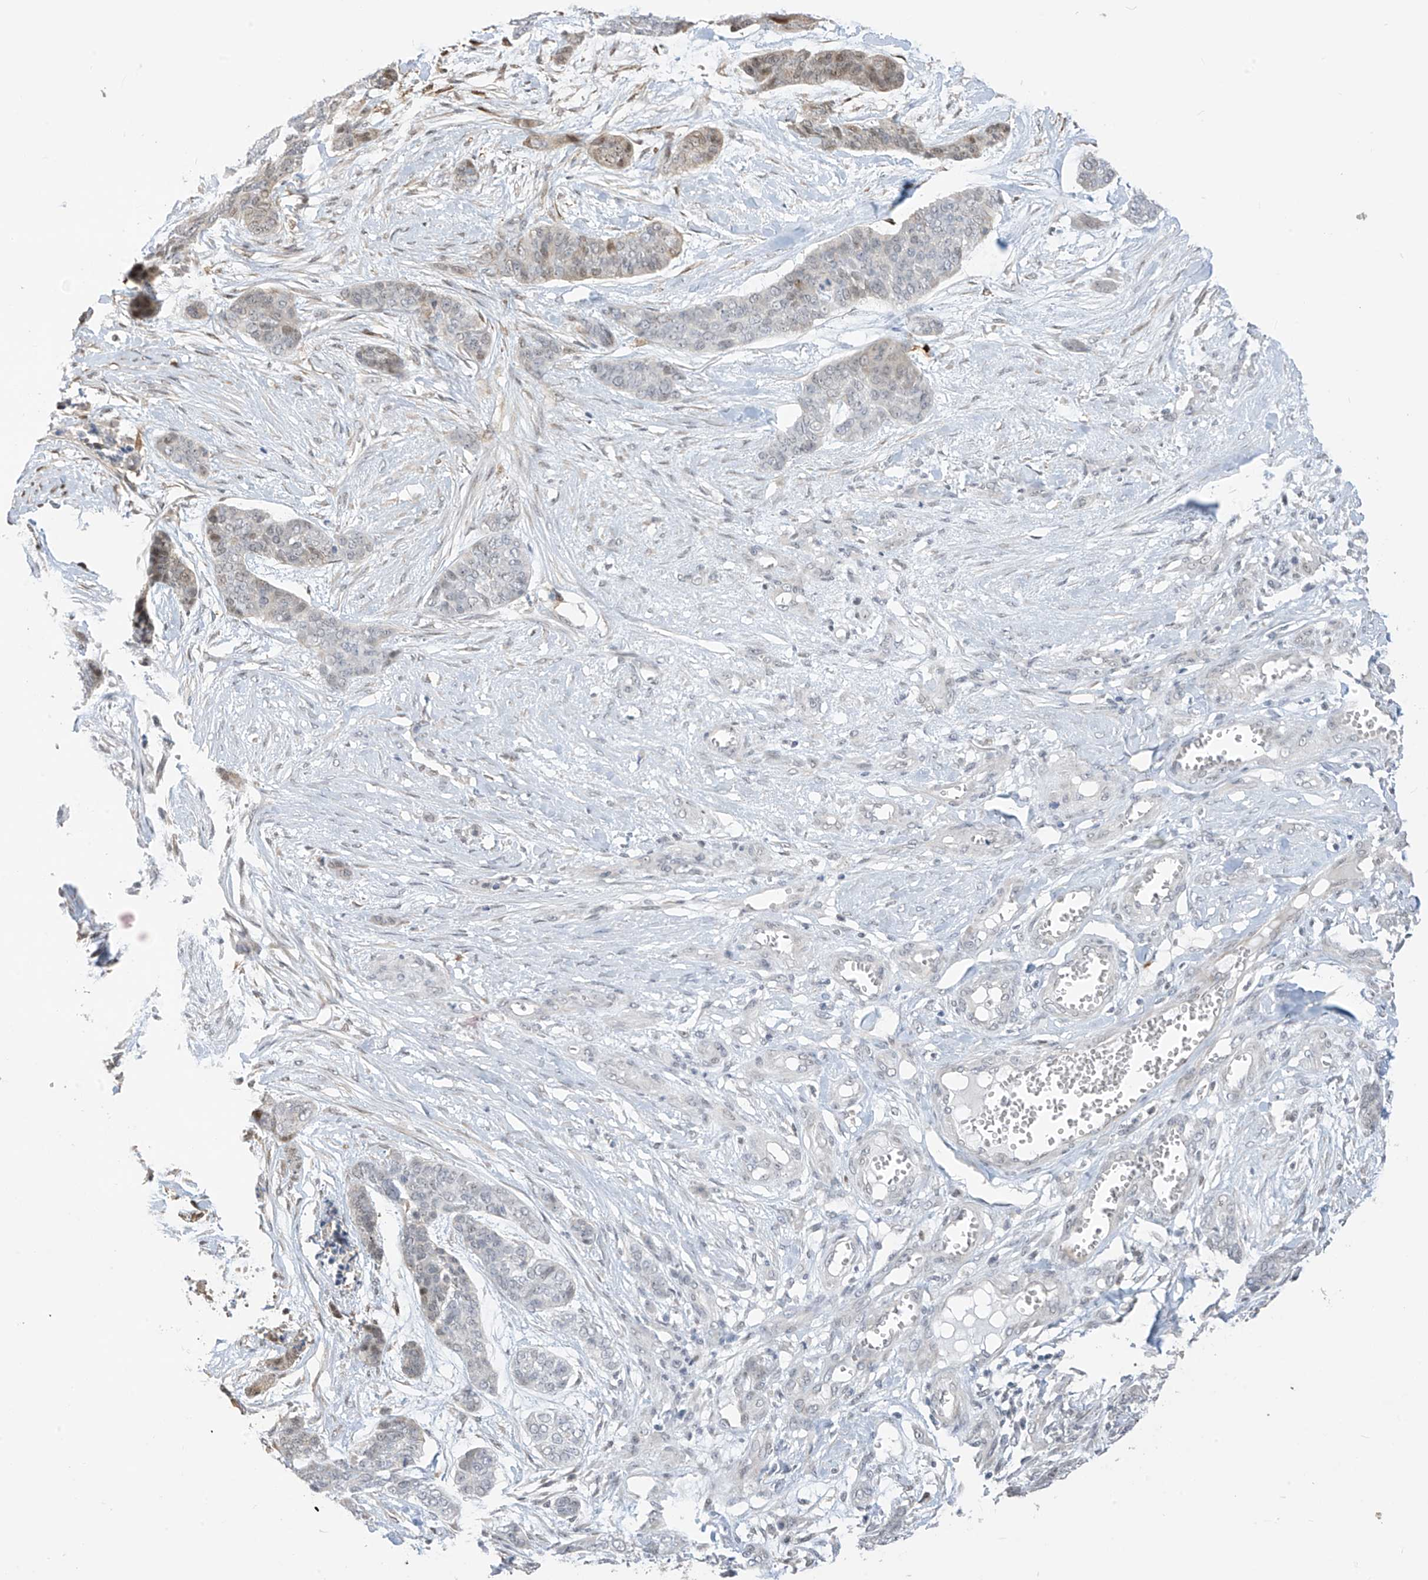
{"staining": {"intensity": "weak", "quantity": "<25%", "location": "cytoplasmic/membranous,nuclear"}, "tissue": "skin cancer", "cell_type": "Tumor cells", "image_type": "cancer", "snomed": [{"axis": "morphology", "description": "Basal cell carcinoma"}, {"axis": "topography", "description": "Skin"}], "caption": "A high-resolution image shows IHC staining of skin basal cell carcinoma, which exhibits no significant positivity in tumor cells.", "gene": "ASPRV1", "patient": {"sex": "female", "age": 64}}